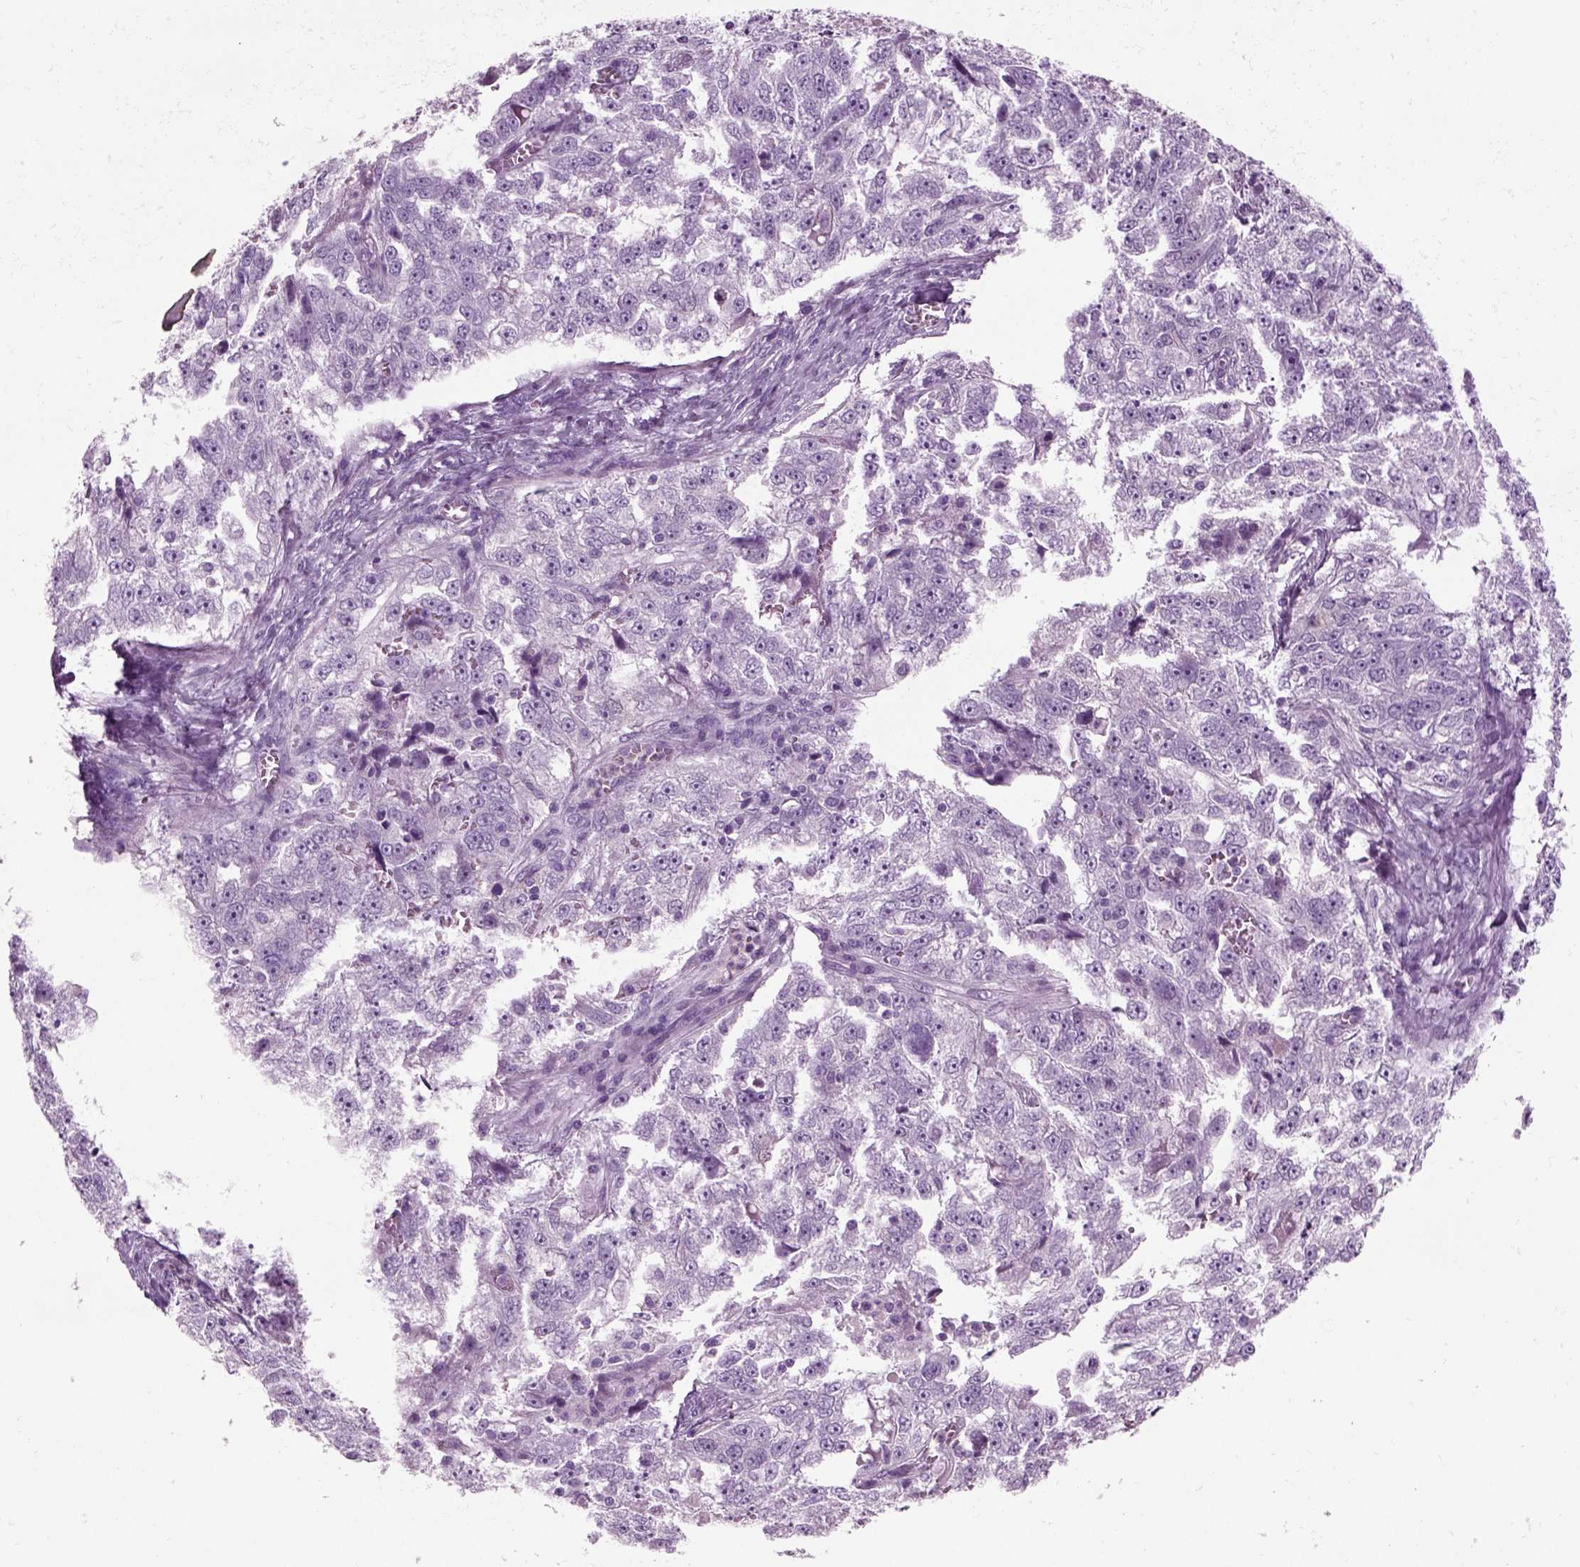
{"staining": {"intensity": "negative", "quantity": "none", "location": "none"}, "tissue": "ovarian cancer", "cell_type": "Tumor cells", "image_type": "cancer", "snomed": [{"axis": "morphology", "description": "Cystadenocarcinoma, serous, NOS"}, {"axis": "topography", "description": "Ovary"}], "caption": "This micrograph is of ovarian cancer (serous cystadenocarcinoma) stained with IHC to label a protein in brown with the nuclei are counter-stained blue. There is no staining in tumor cells.", "gene": "CRABP1", "patient": {"sex": "female", "age": 51}}